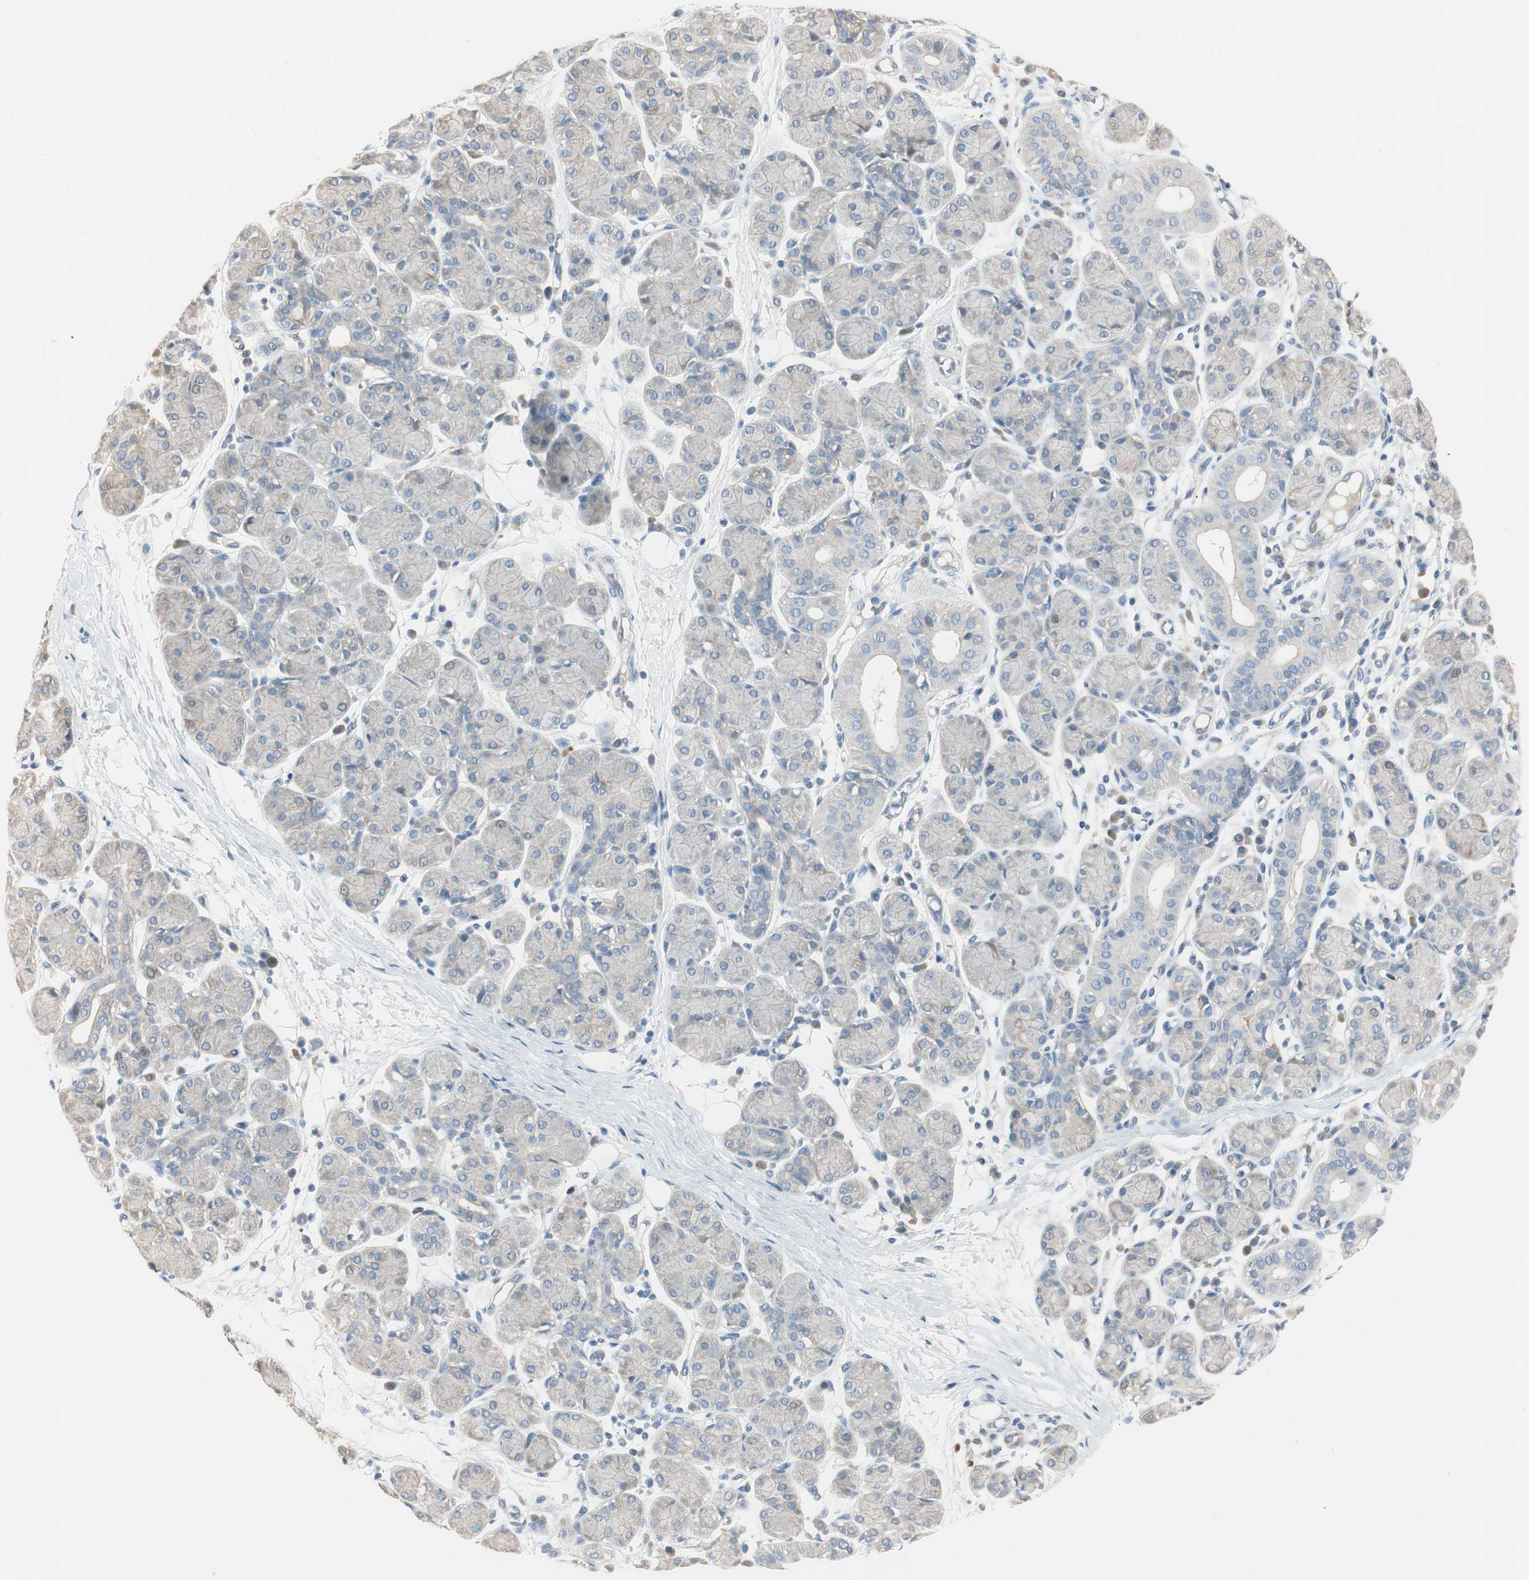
{"staining": {"intensity": "negative", "quantity": "none", "location": "none"}, "tissue": "salivary gland", "cell_type": "Glandular cells", "image_type": "normal", "snomed": [{"axis": "morphology", "description": "Normal tissue, NOS"}, {"axis": "morphology", "description": "Inflammation, NOS"}, {"axis": "topography", "description": "Lymph node"}, {"axis": "topography", "description": "Salivary gland"}], "caption": "Glandular cells show no significant expression in normal salivary gland.", "gene": "SPINK4", "patient": {"sex": "male", "age": 3}}